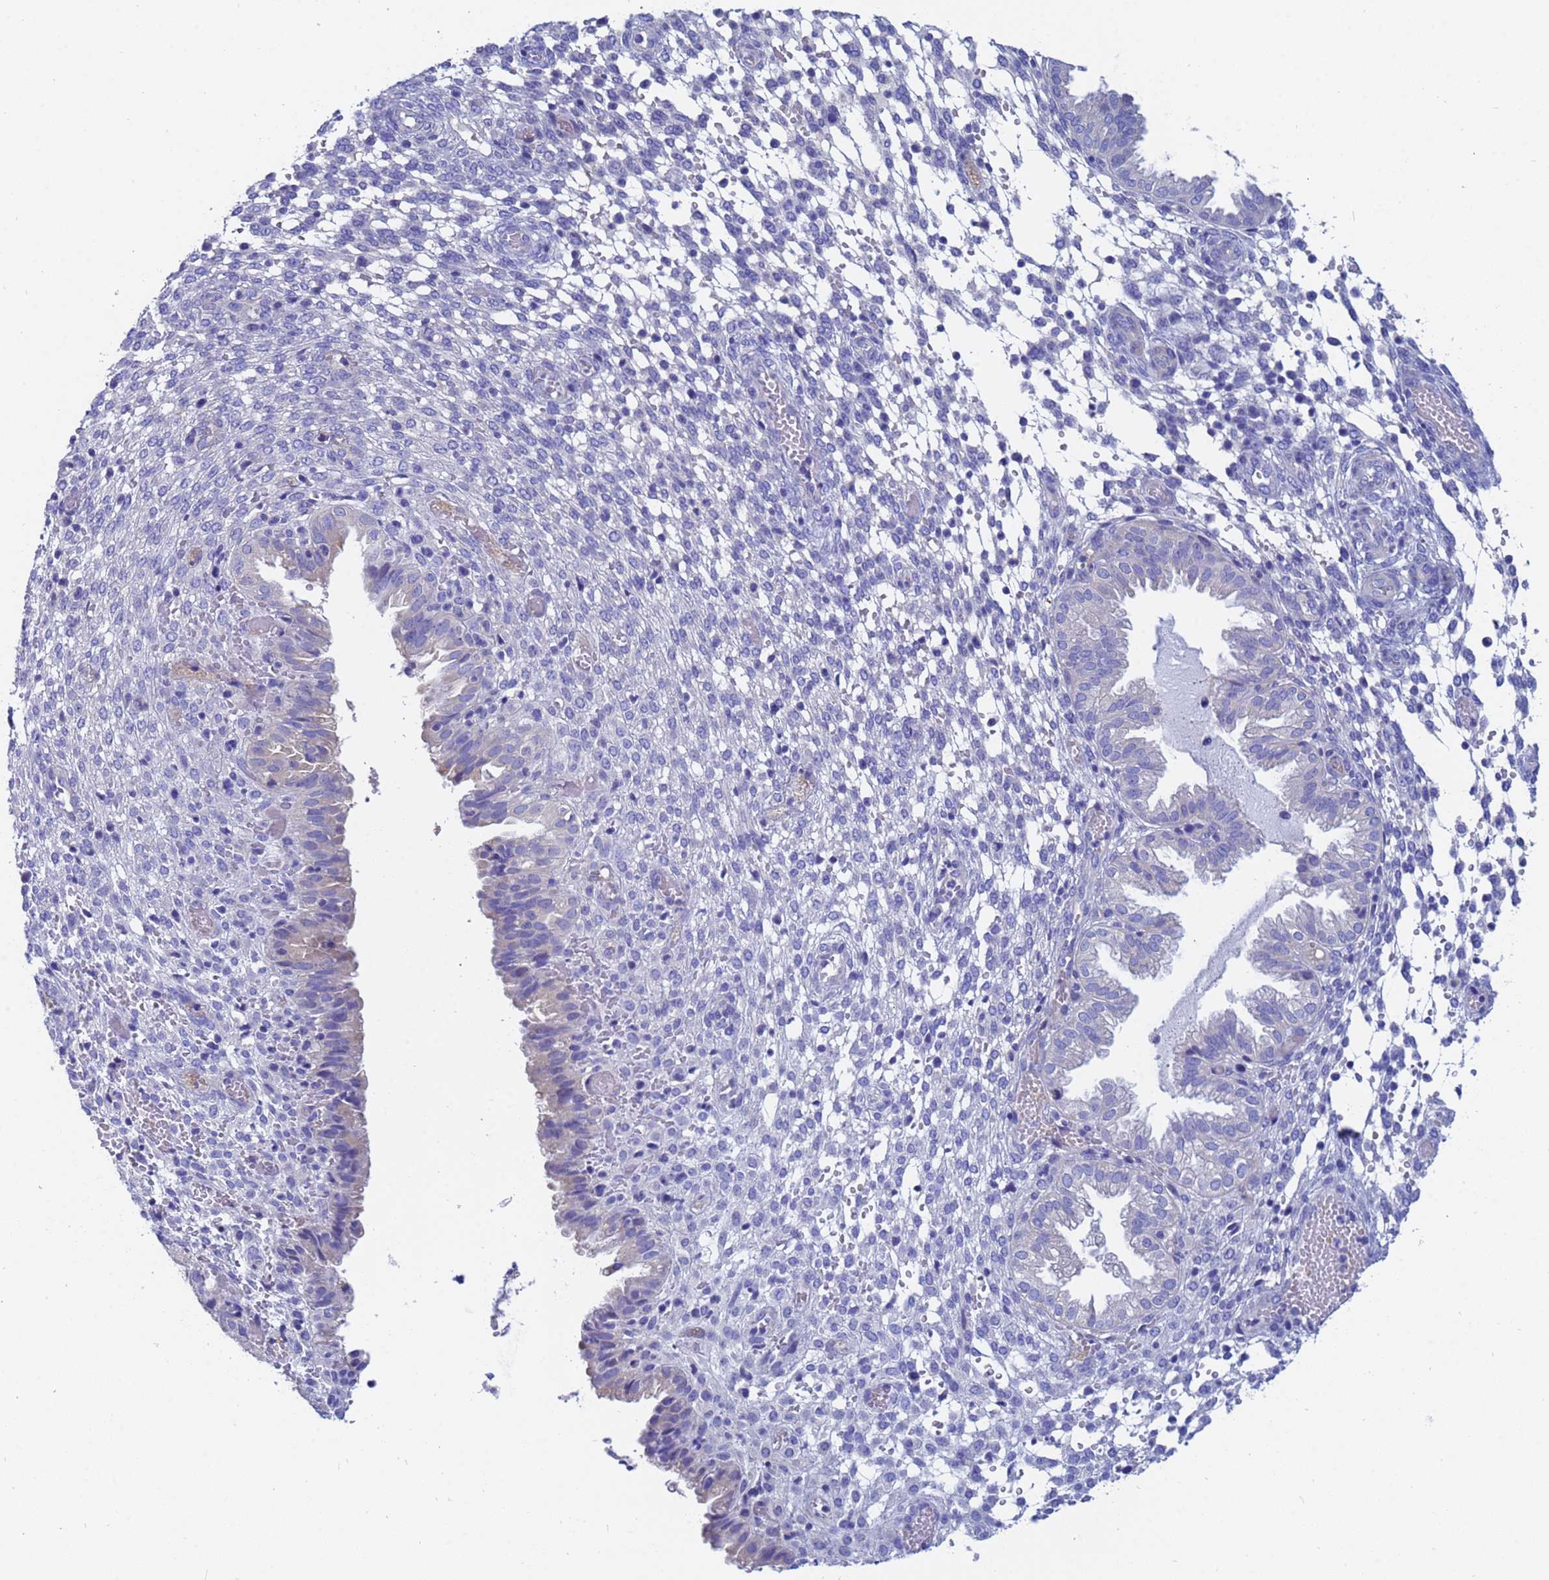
{"staining": {"intensity": "negative", "quantity": "none", "location": "none"}, "tissue": "endometrium", "cell_type": "Cells in endometrial stroma", "image_type": "normal", "snomed": [{"axis": "morphology", "description": "Normal tissue, NOS"}, {"axis": "topography", "description": "Endometrium"}], "caption": "An immunohistochemistry (IHC) histopathology image of normal endometrium is shown. There is no staining in cells in endometrial stroma of endometrium. (Immunohistochemistry, brightfield microscopy, high magnification).", "gene": "UBE2O", "patient": {"sex": "female", "age": 33}}